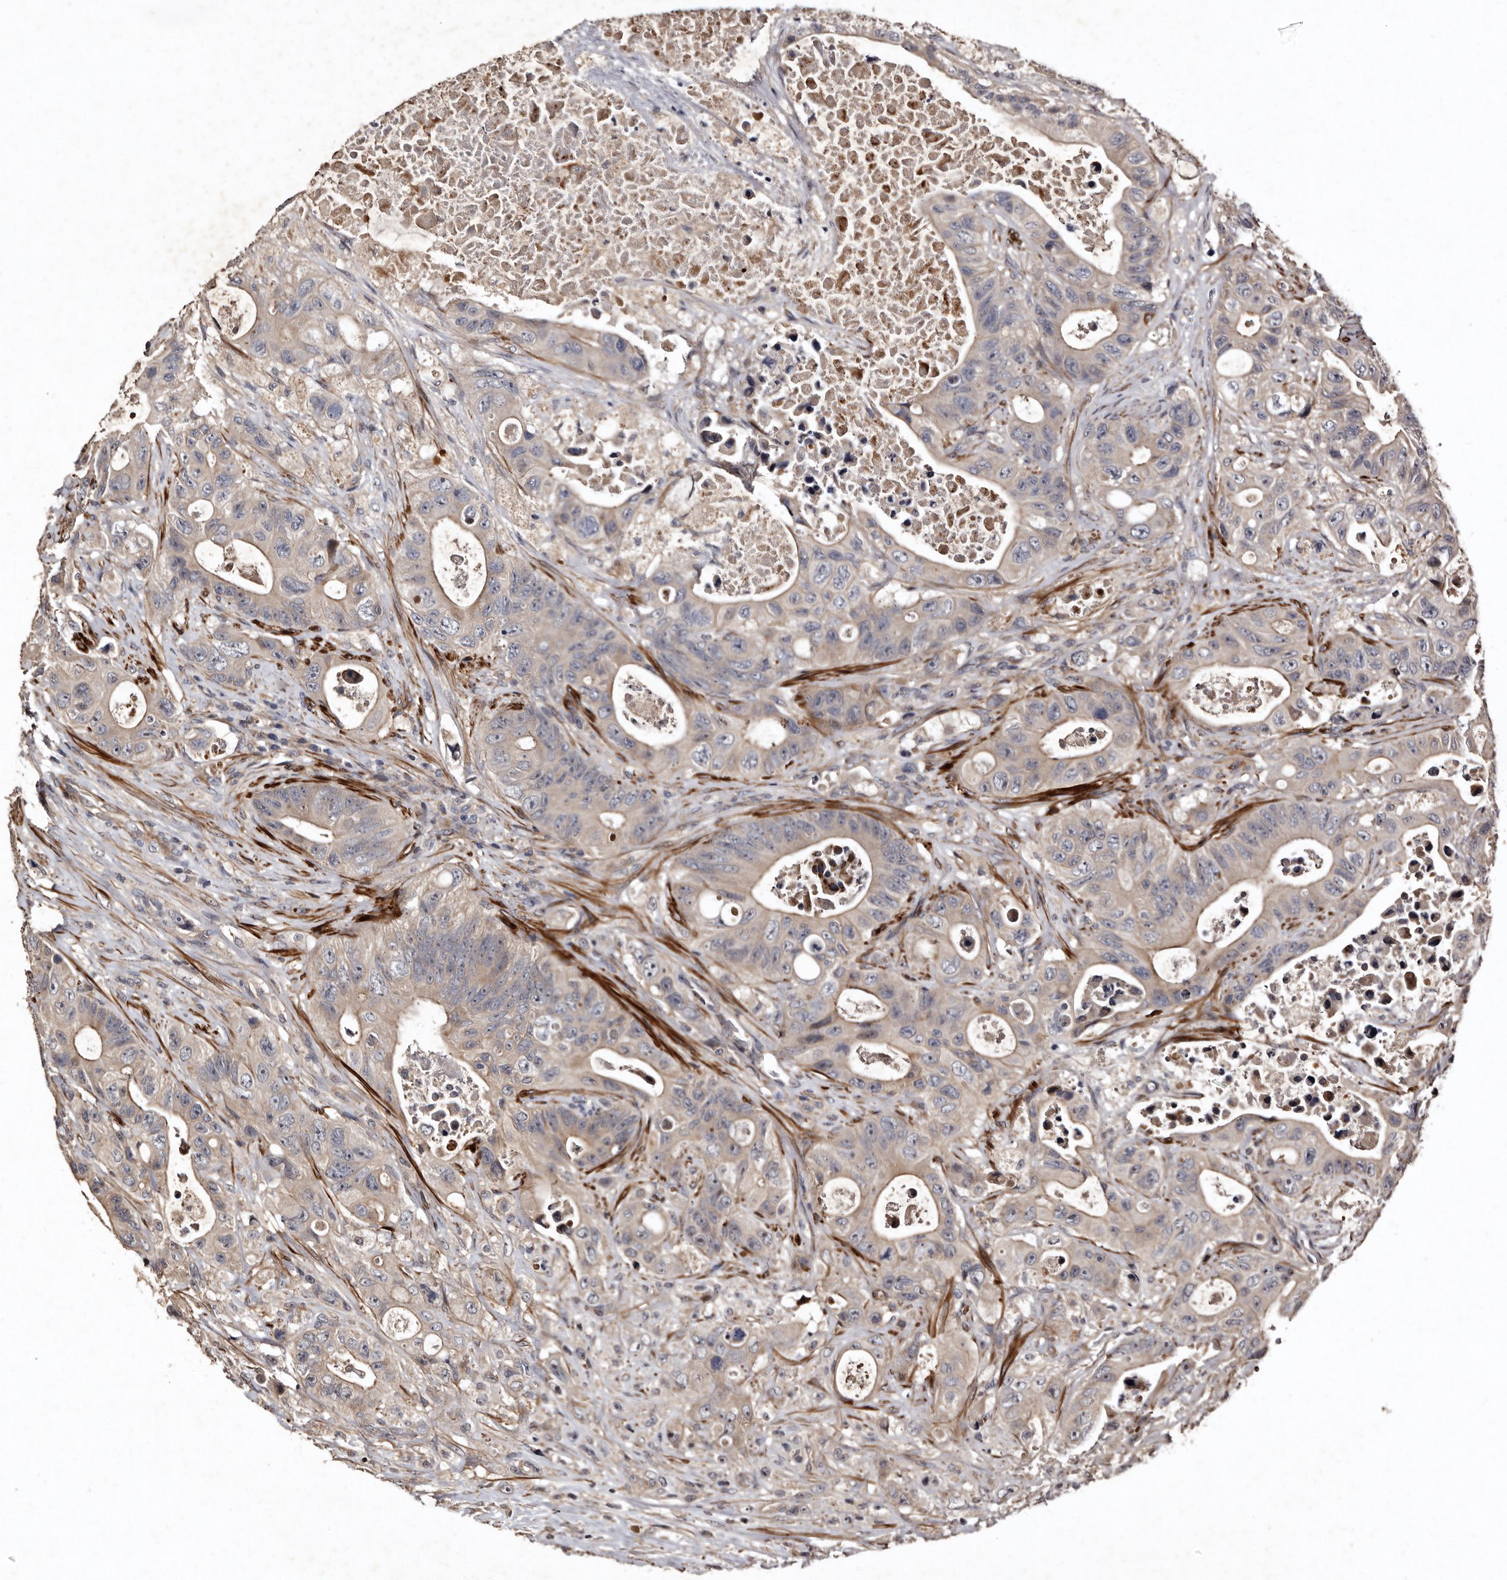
{"staining": {"intensity": "negative", "quantity": "none", "location": "none"}, "tissue": "colorectal cancer", "cell_type": "Tumor cells", "image_type": "cancer", "snomed": [{"axis": "morphology", "description": "Adenocarcinoma, NOS"}, {"axis": "topography", "description": "Colon"}], "caption": "IHC histopathology image of neoplastic tissue: colorectal adenocarcinoma stained with DAB (3,3'-diaminobenzidine) demonstrates no significant protein positivity in tumor cells. (DAB (3,3'-diaminobenzidine) immunohistochemistry (IHC) with hematoxylin counter stain).", "gene": "PRKD3", "patient": {"sex": "female", "age": 46}}